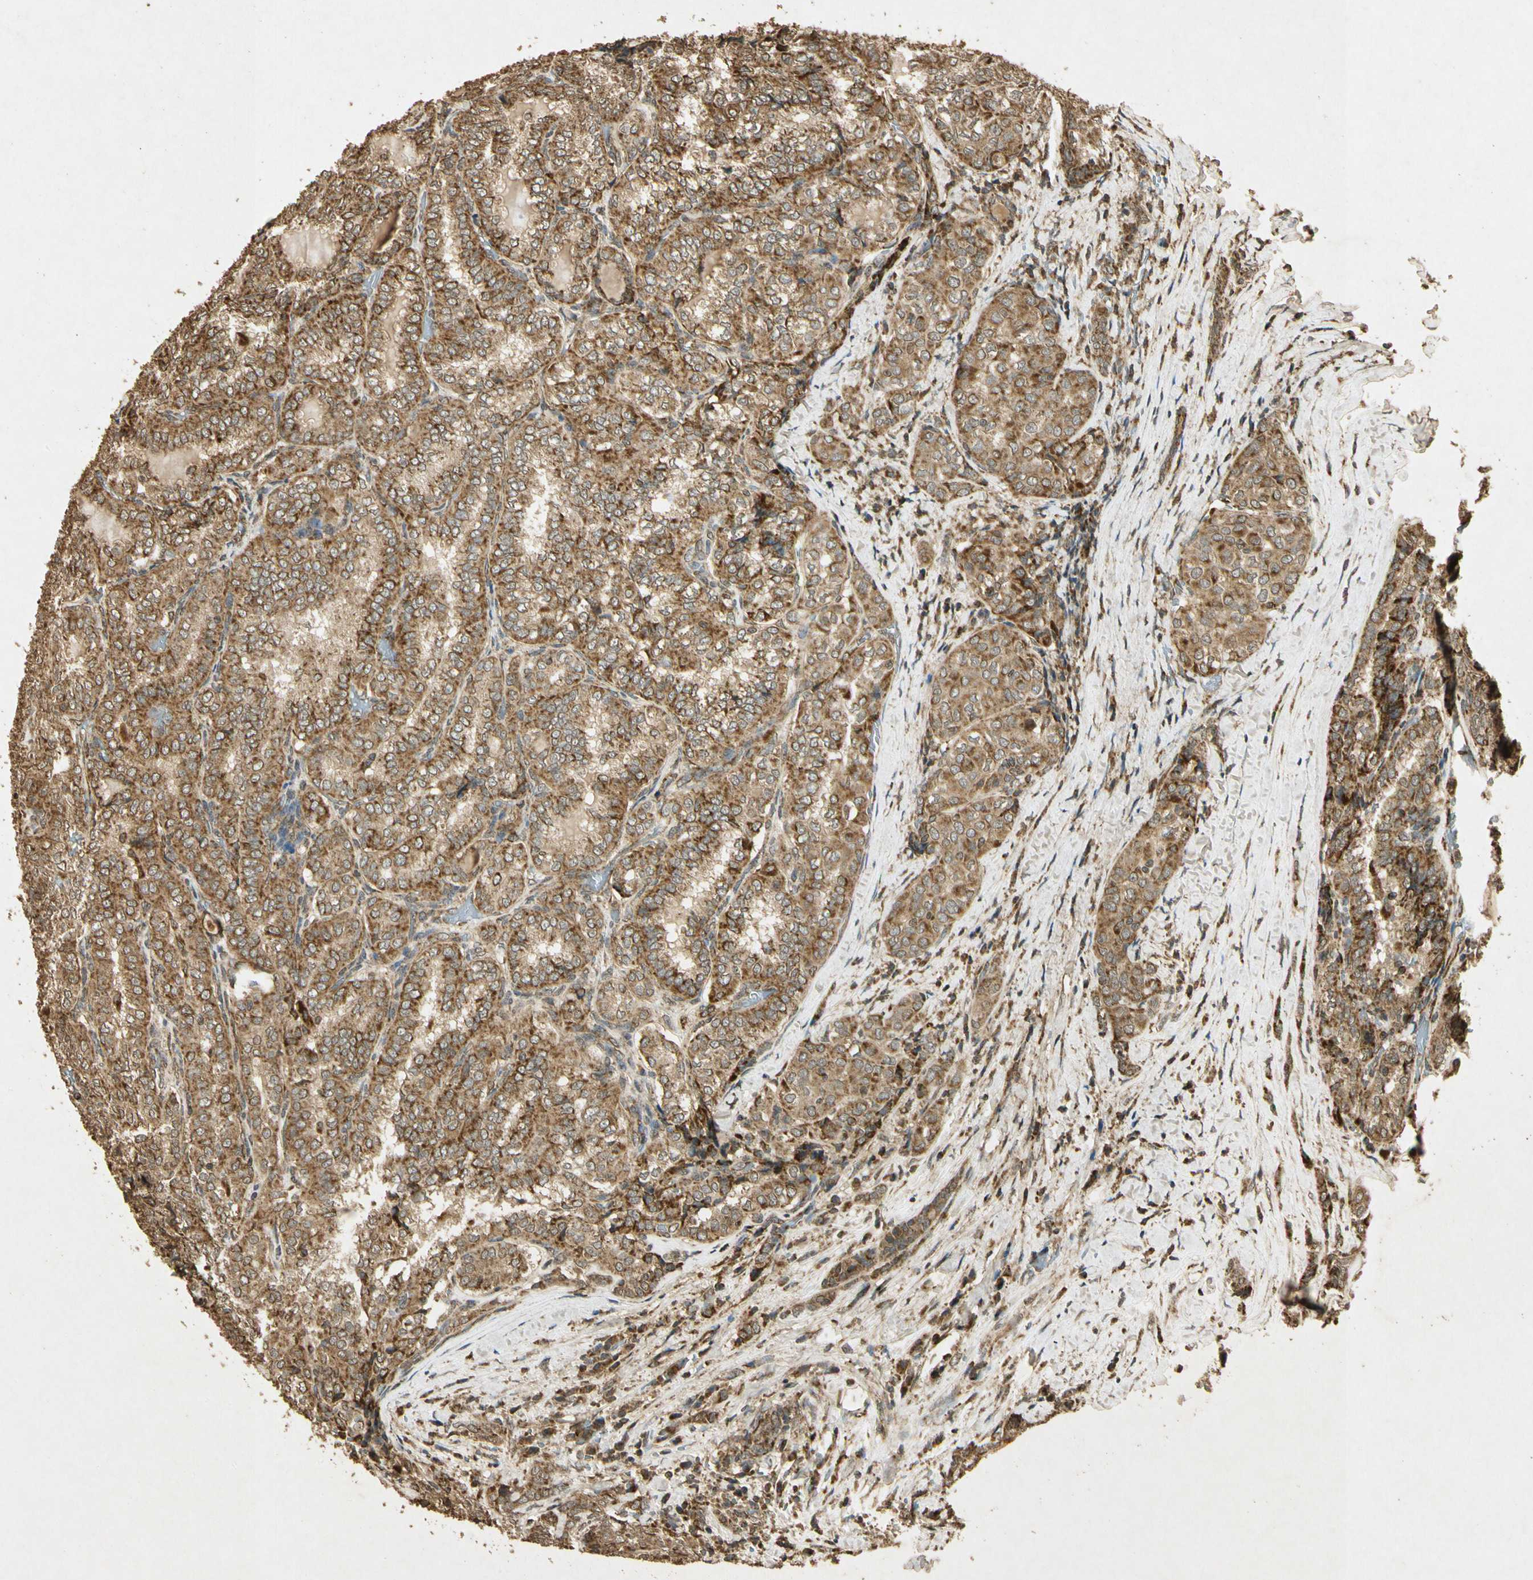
{"staining": {"intensity": "moderate", "quantity": ">75%", "location": "cytoplasmic/membranous"}, "tissue": "thyroid cancer", "cell_type": "Tumor cells", "image_type": "cancer", "snomed": [{"axis": "morphology", "description": "Normal tissue, NOS"}, {"axis": "morphology", "description": "Papillary adenocarcinoma, NOS"}, {"axis": "topography", "description": "Thyroid gland"}], "caption": "A micrograph showing moderate cytoplasmic/membranous positivity in approximately >75% of tumor cells in thyroid cancer, as visualized by brown immunohistochemical staining.", "gene": "PRDX3", "patient": {"sex": "female", "age": 30}}